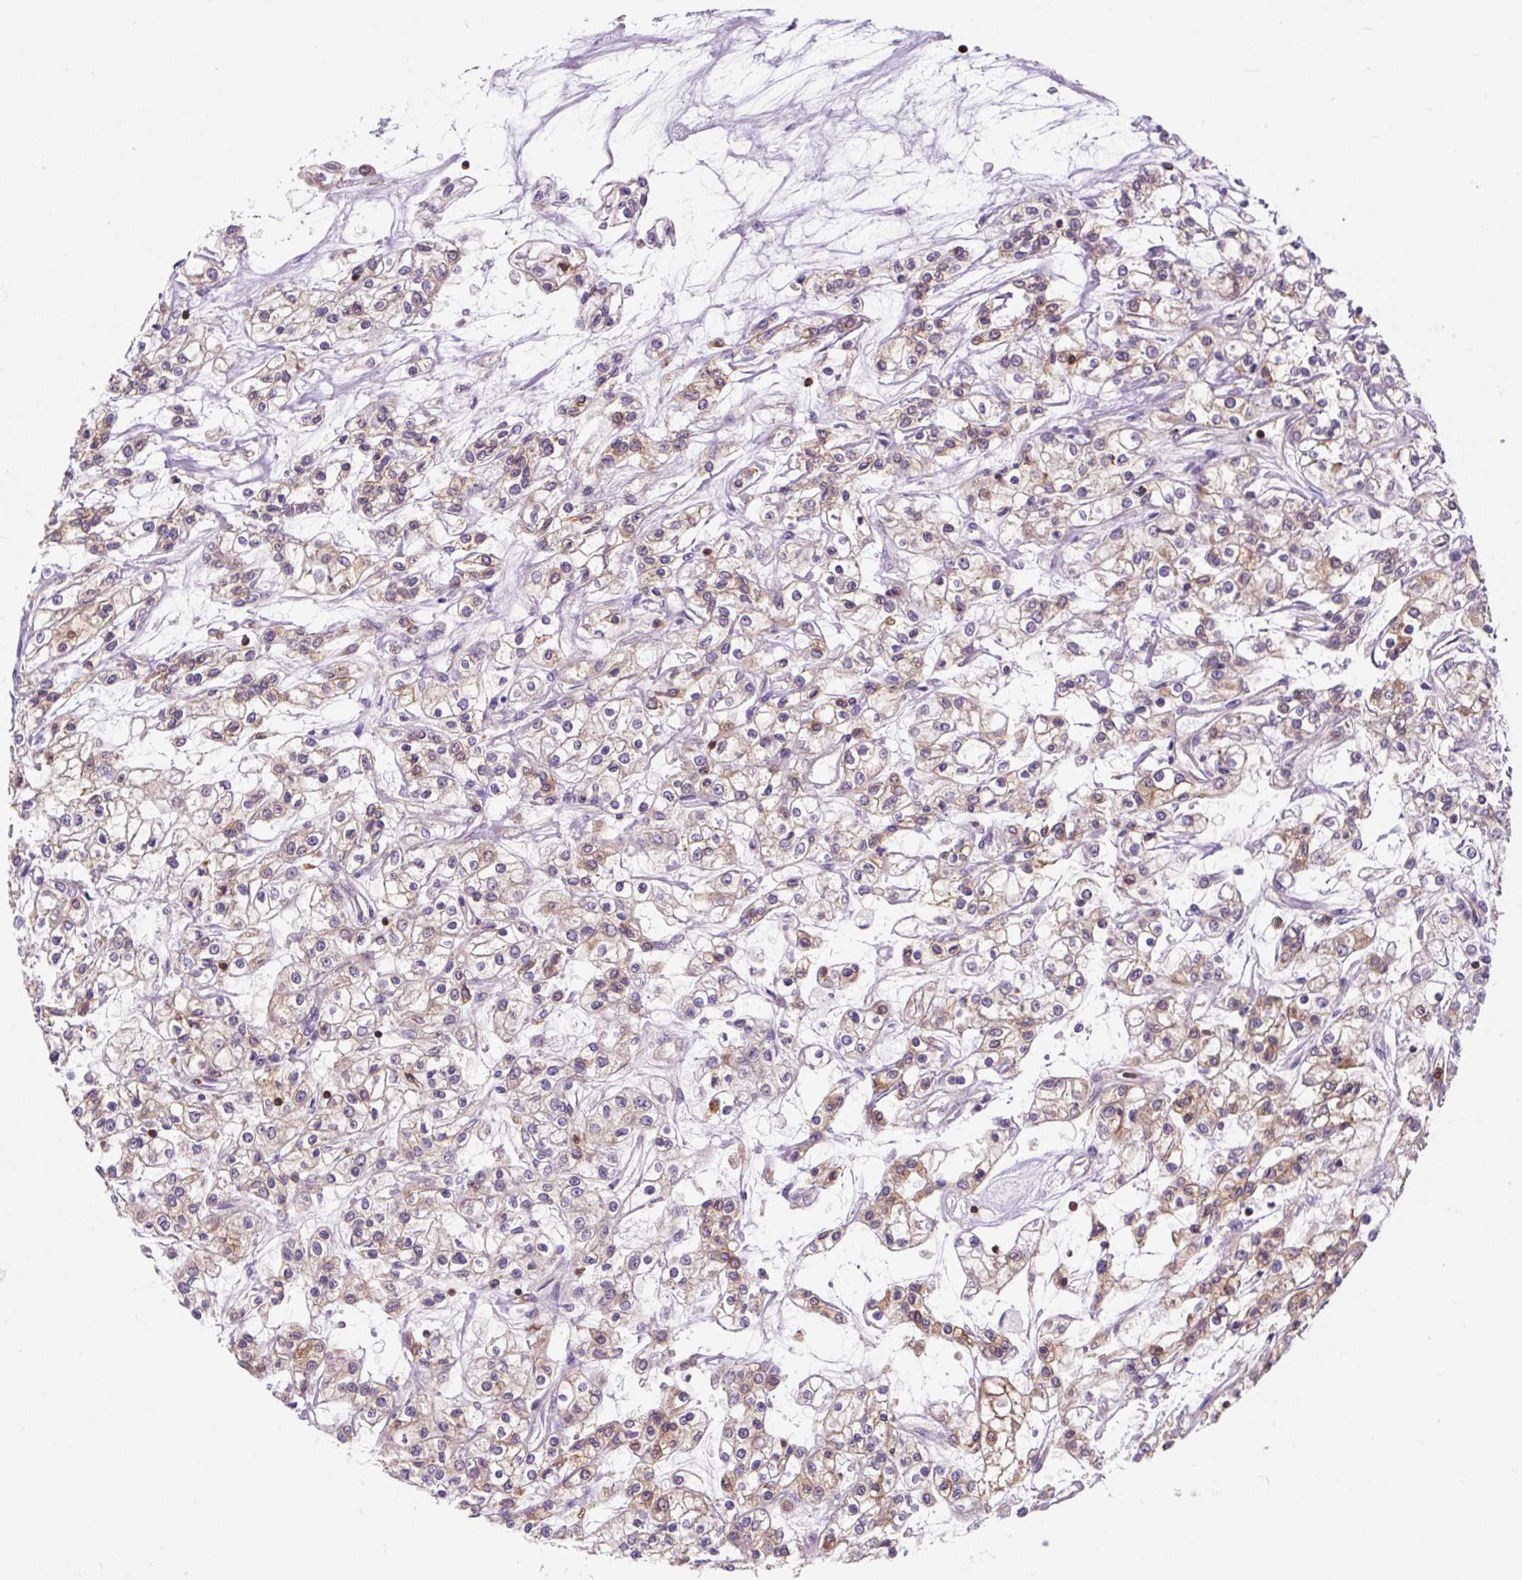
{"staining": {"intensity": "weak", "quantity": ">75%", "location": "cytoplasmic/membranous"}, "tissue": "renal cancer", "cell_type": "Tumor cells", "image_type": "cancer", "snomed": [{"axis": "morphology", "description": "Adenocarcinoma, NOS"}, {"axis": "topography", "description": "Kidney"}], "caption": "Renal cancer stained for a protein exhibits weak cytoplasmic/membranous positivity in tumor cells. (brown staining indicates protein expression, while blue staining denotes nuclei).", "gene": "CISD3", "patient": {"sex": "female", "age": 59}}